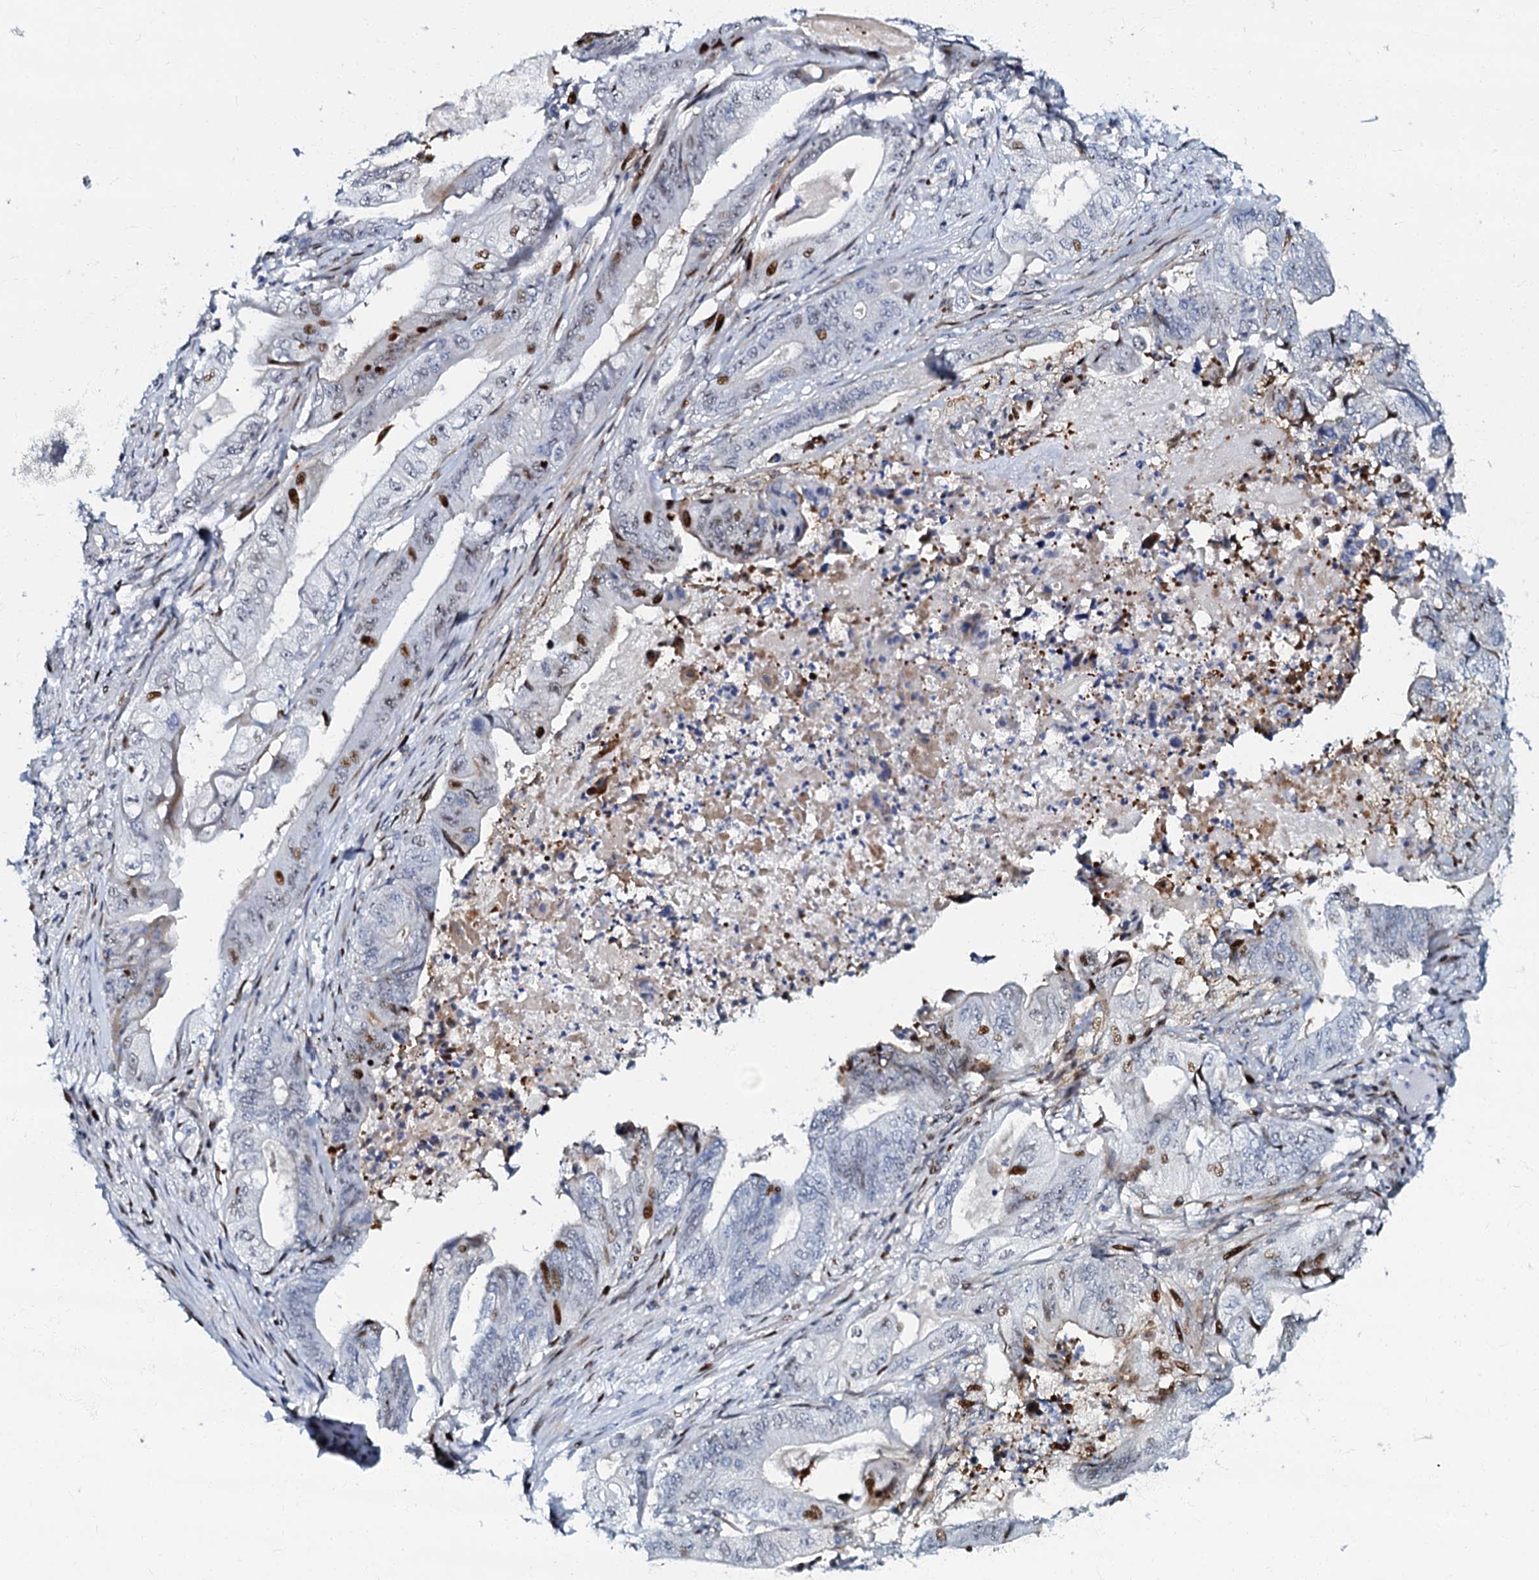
{"staining": {"intensity": "moderate", "quantity": "<25%", "location": "nuclear"}, "tissue": "stomach cancer", "cell_type": "Tumor cells", "image_type": "cancer", "snomed": [{"axis": "morphology", "description": "Adenocarcinoma, NOS"}, {"axis": "topography", "description": "Stomach"}], "caption": "Stomach cancer (adenocarcinoma) stained with DAB immunohistochemistry shows low levels of moderate nuclear staining in about <25% of tumor cells.", "gene": "MFSD5", "patient": {"sex": "female", "age": 73}}